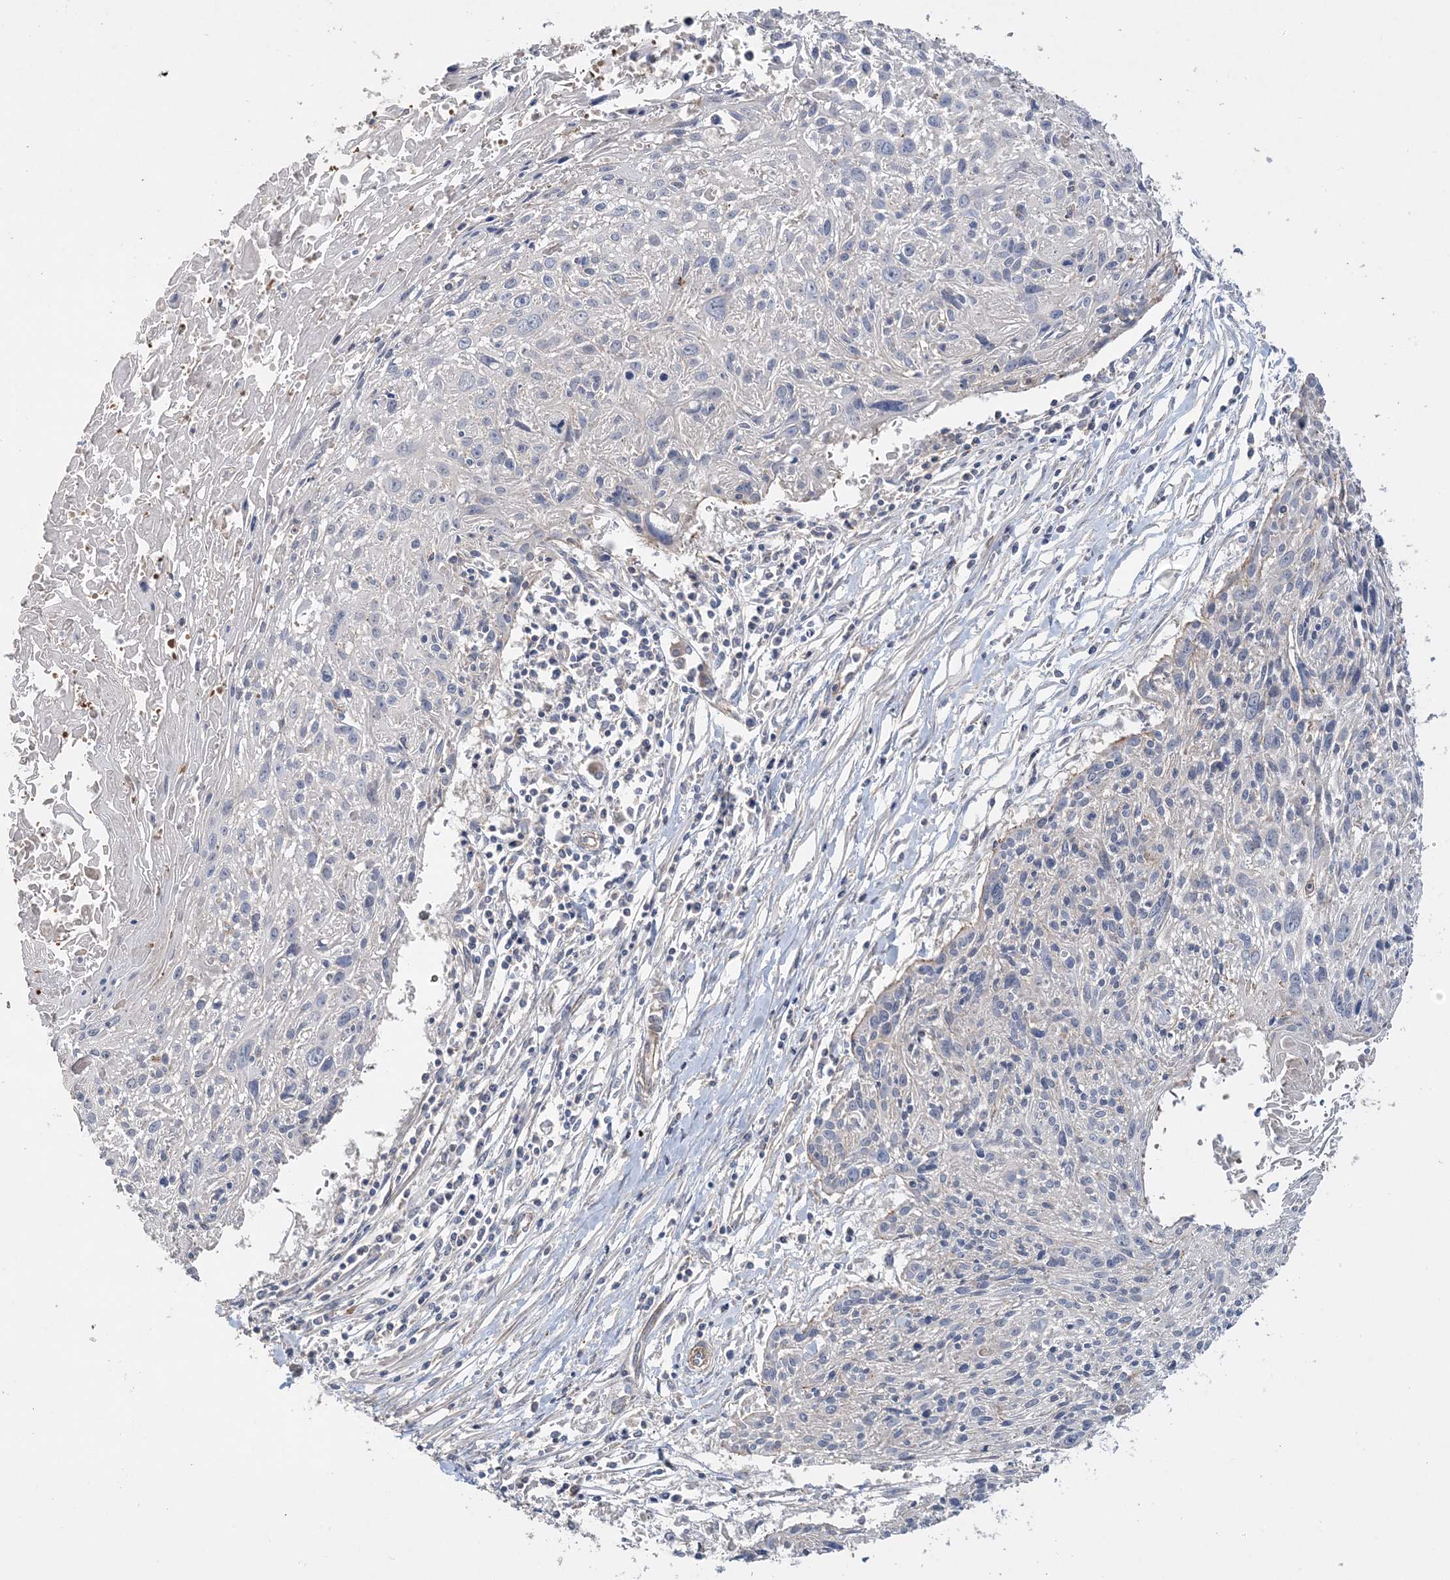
{"staining": {"intensity": "negative", "quantity": "none", "location": "none"}, "tissue": "cervical cancer", "cell_type": "Tumor cells", "image_type": "cancer", "snomed": [{"axis": "morphology", "description": "Squamous cell carcinoma, NOS"}, {"axis": "topography", "description": "Cervix"}], "caption": "High power microscopy micrograph of an immunohistochemistry (IHC) image of squamous cell carcinoma (cervical), revealing no significant positivity in tumor cells.", "gene": "PIGC", "patient": {"sex": "female", "age": 51}}